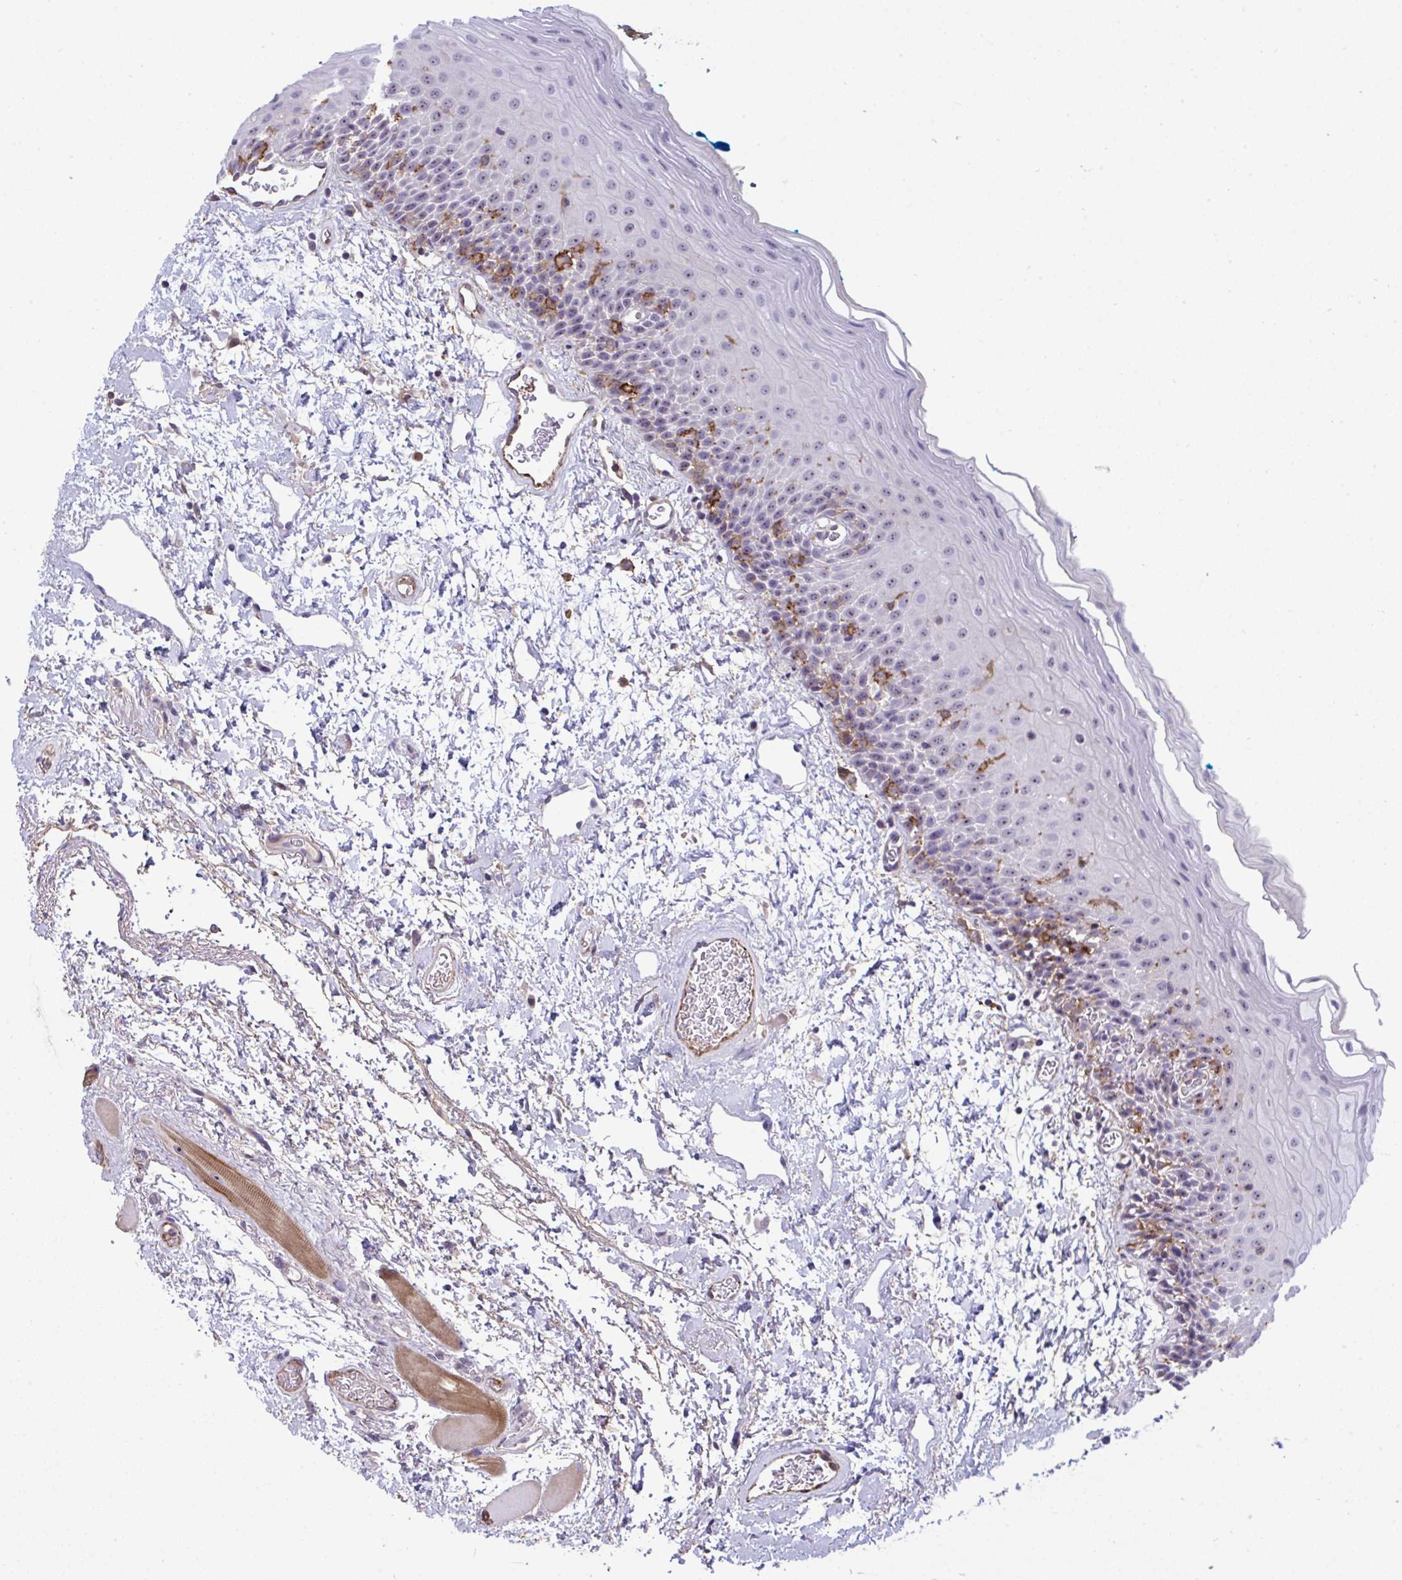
{"staining": {"intensity": "moderate", "quantity": "<25%", "location": "cytoplasmic/membranous,nuclear"}, "tissue": "oral mucosa", "cell_type": "Squamous epithelial cells", "image_type": "normal", "snomed": [{"axis": "morphology", "description": "Normal tissue, NOS"}, {"axis": "topography", "description": "Oral tissue"}], "caption": "Brown immunohistochemical staining in unremarkable human oral mucosa displays moderate cytoplasmic/membranous,nuclear expression in about <25% of squamous epithelial cells.", "gene": "CD101", "patient": {"sex": "female", "age": 82}}